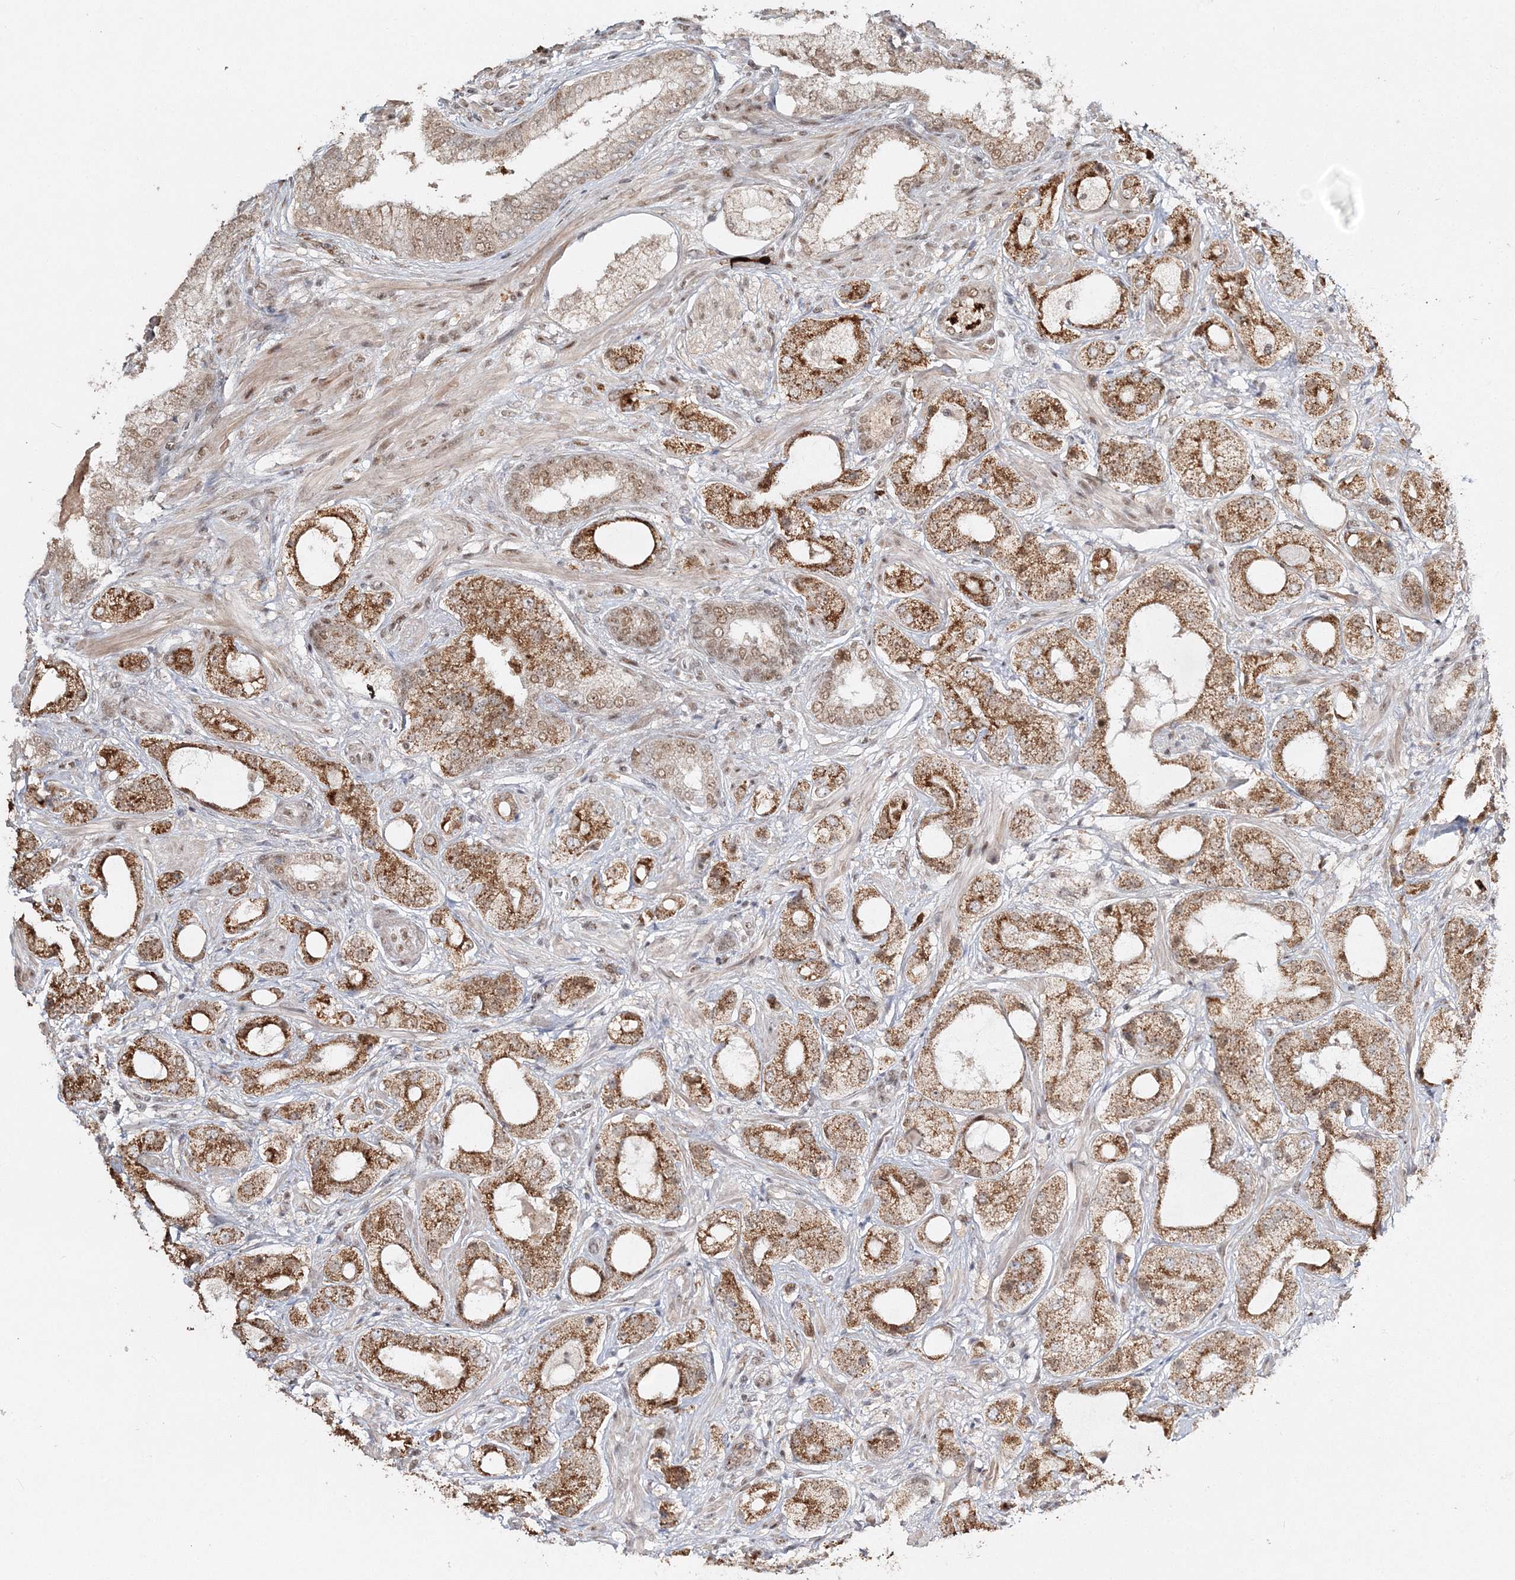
{"staining": {"intensity": "strong", "quantity": ">75%", "location": "cytoplasmic/membranous"}, "tissue": "prostate cancer", "cell_type": "Tumor cells", "image_type": "cancer", "snomed": [{"axis": "morphology", "description": "Normal tissue, NOS"}, {"axis": "morphology", "description": "Adenocarcinoma, High grade"}, {"axis": "topography", "description": "Prostate"}, {"axis": "topography", "description": "Peripheral nerve tissue"}], "caption": "This micrograph shows IHC staining of prostate adenocarcinoma (high-grade), with high strong cytoplasmic/membranous expression in approximately >75% of tumor cells.", "gene": "QRICH1", "patient": {"sex": "male", "age": 59}}